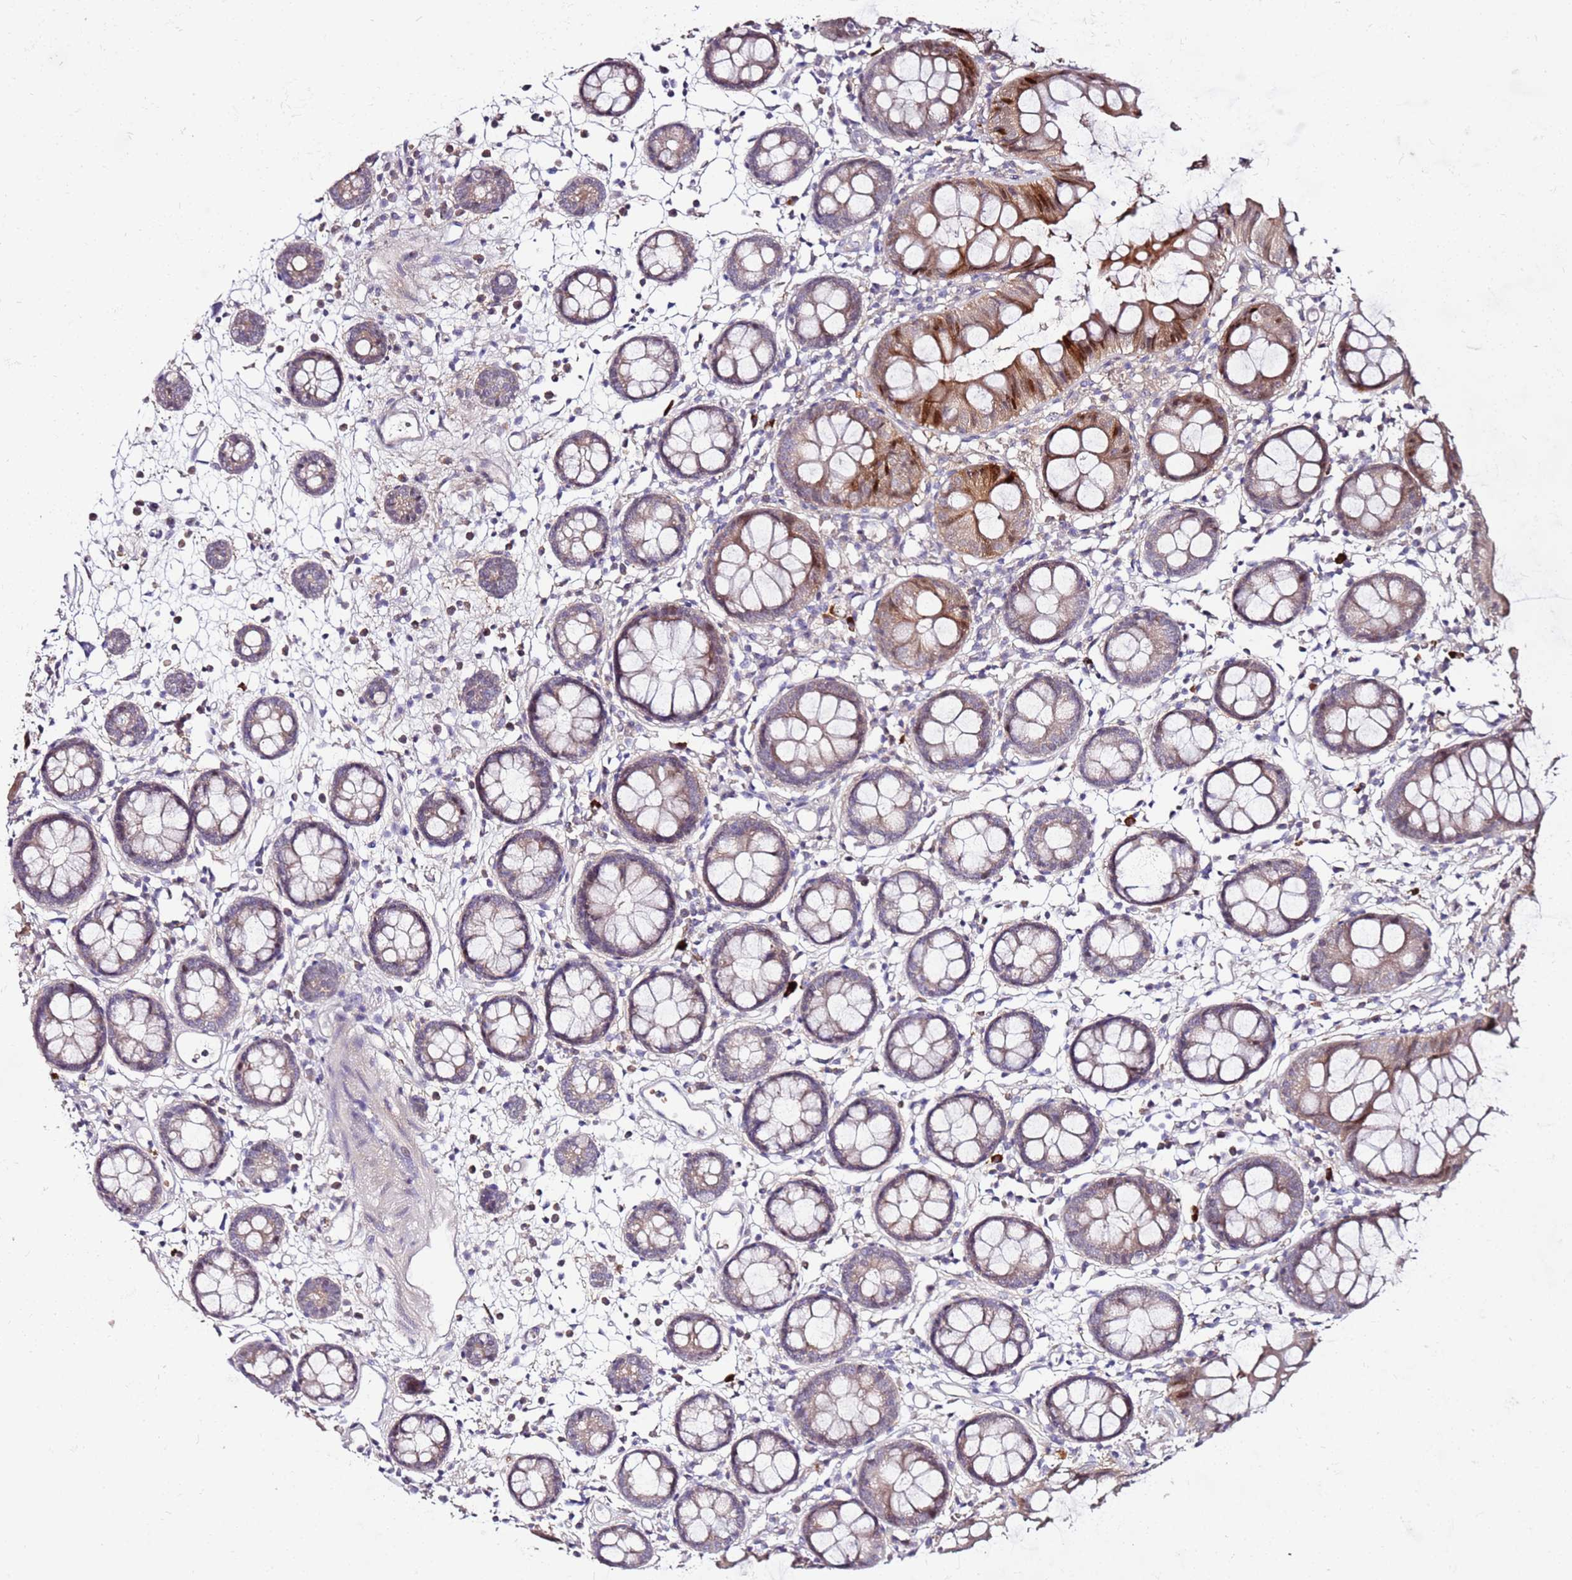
{"staining": {"intensity": "negative", "quantity": "none", "location": "none"}, "tissue": "colon", "cell_type": "Endothelial cells", "image_type": "normal", "snomed": [{"axis": "morphology", "description": "Normal tissue, NOS"}, {"axis": "topography", "description": "Colon"}], "caption": "There is no significant positivity in endothelial cells of colon. (Stains: DAB (3,3'-diaminobenzidine) IHC with hematoxylin counter stain, Microscopy: brightfield microscopy at high magnification).", "gene": "MTG2", "patient": {"sex": "female", "age": 84}}